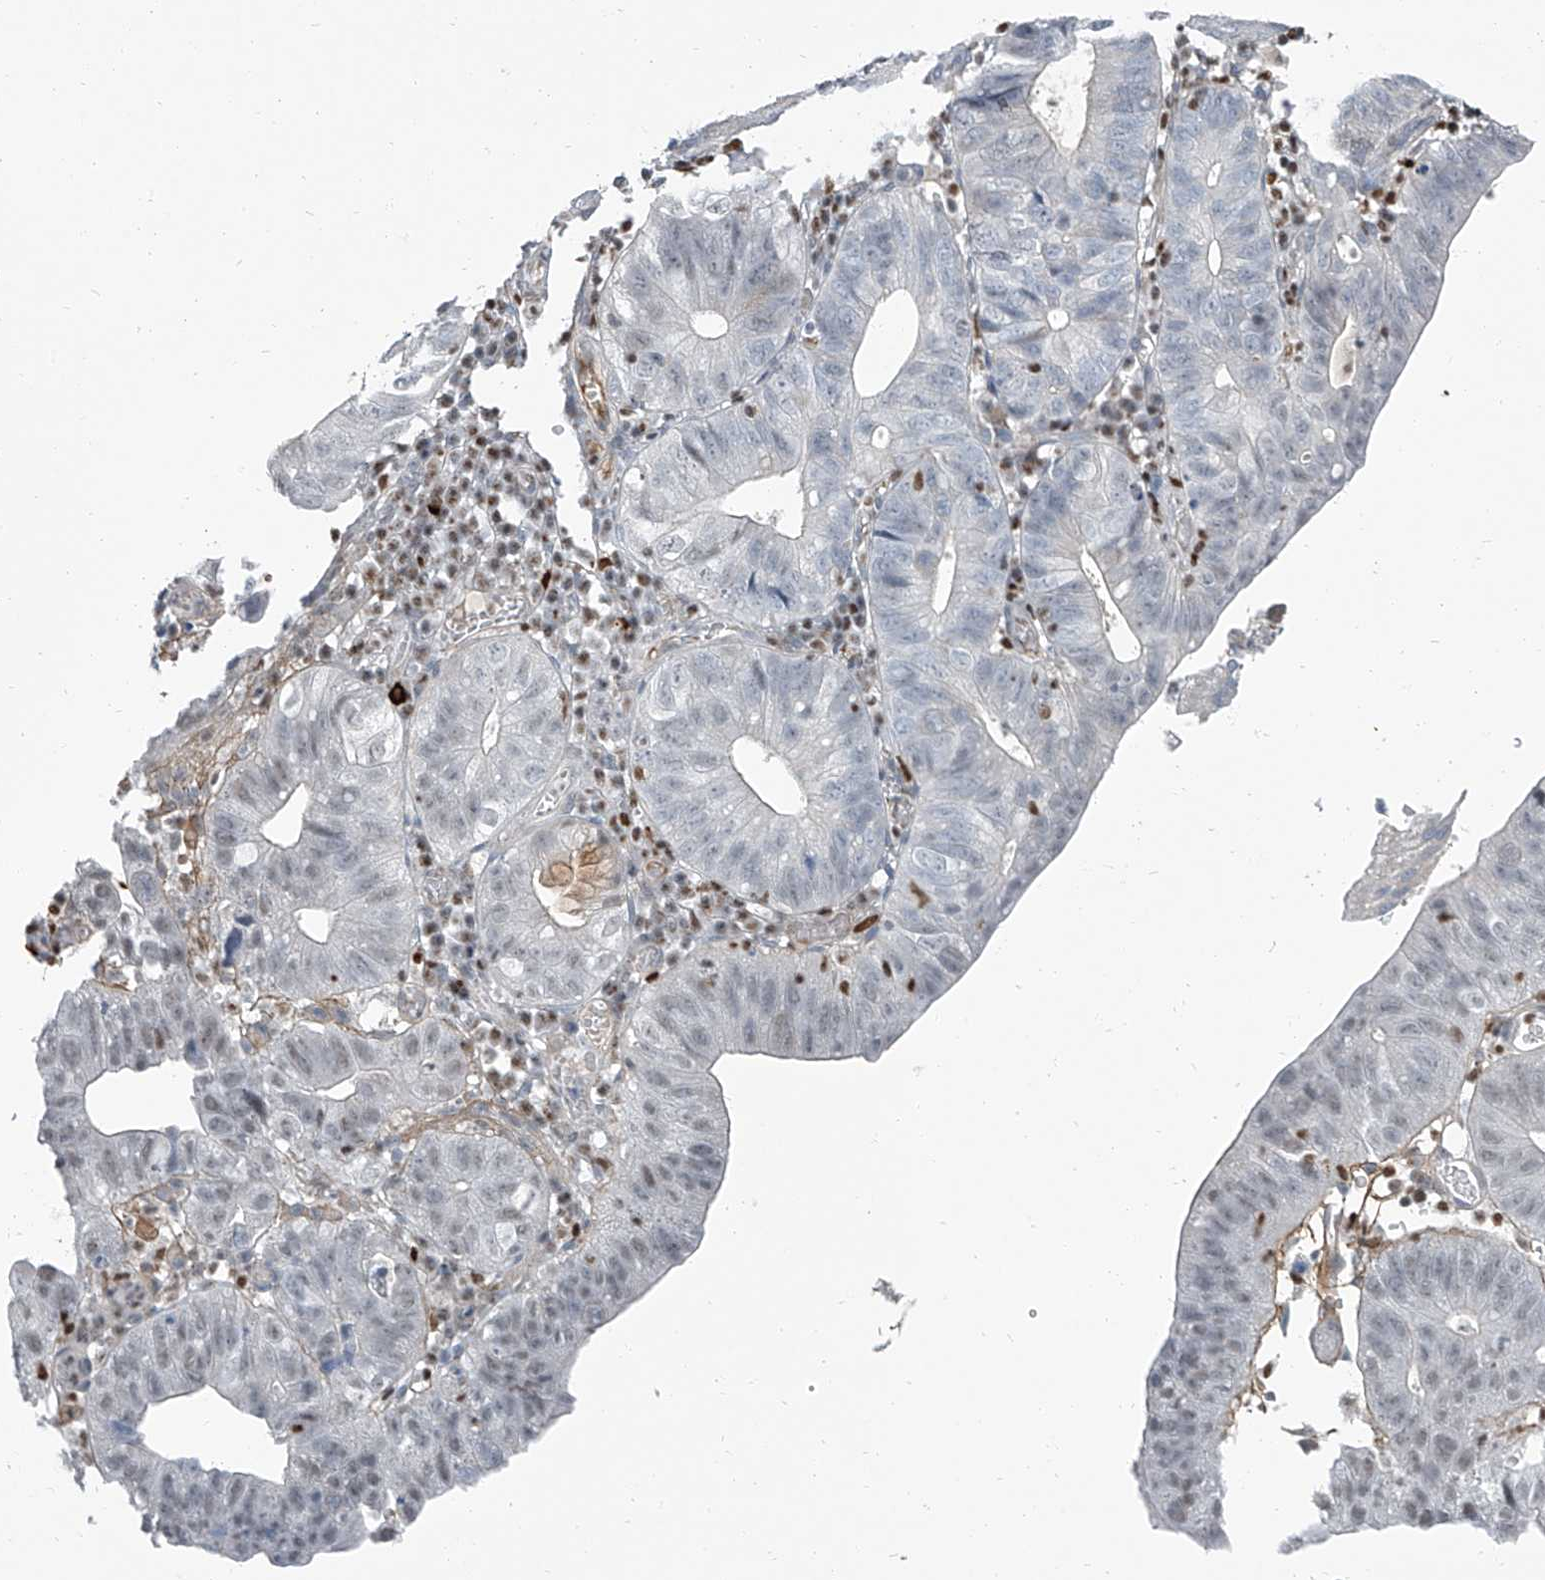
{"staining": {"intensity": "negative", "quantity": "none", "location": "none"}, "tissue": "stomach cancer", "cell_type": "Tumor cells", "image_type": "cancer", "snomed": [{"axis": "morphology", "description": "Adenocarcinoma, NOS"}, {"axis": "topography", "description": "Stomach"}], "caption": "A high-resolution histopathology image shows immunohistochemistry staining of stomach adenocarcinoma, which exhibits no significant staining in tumor cells.", "gene": "HOXA3", "patient": {"sex": "male", "age": 59}}